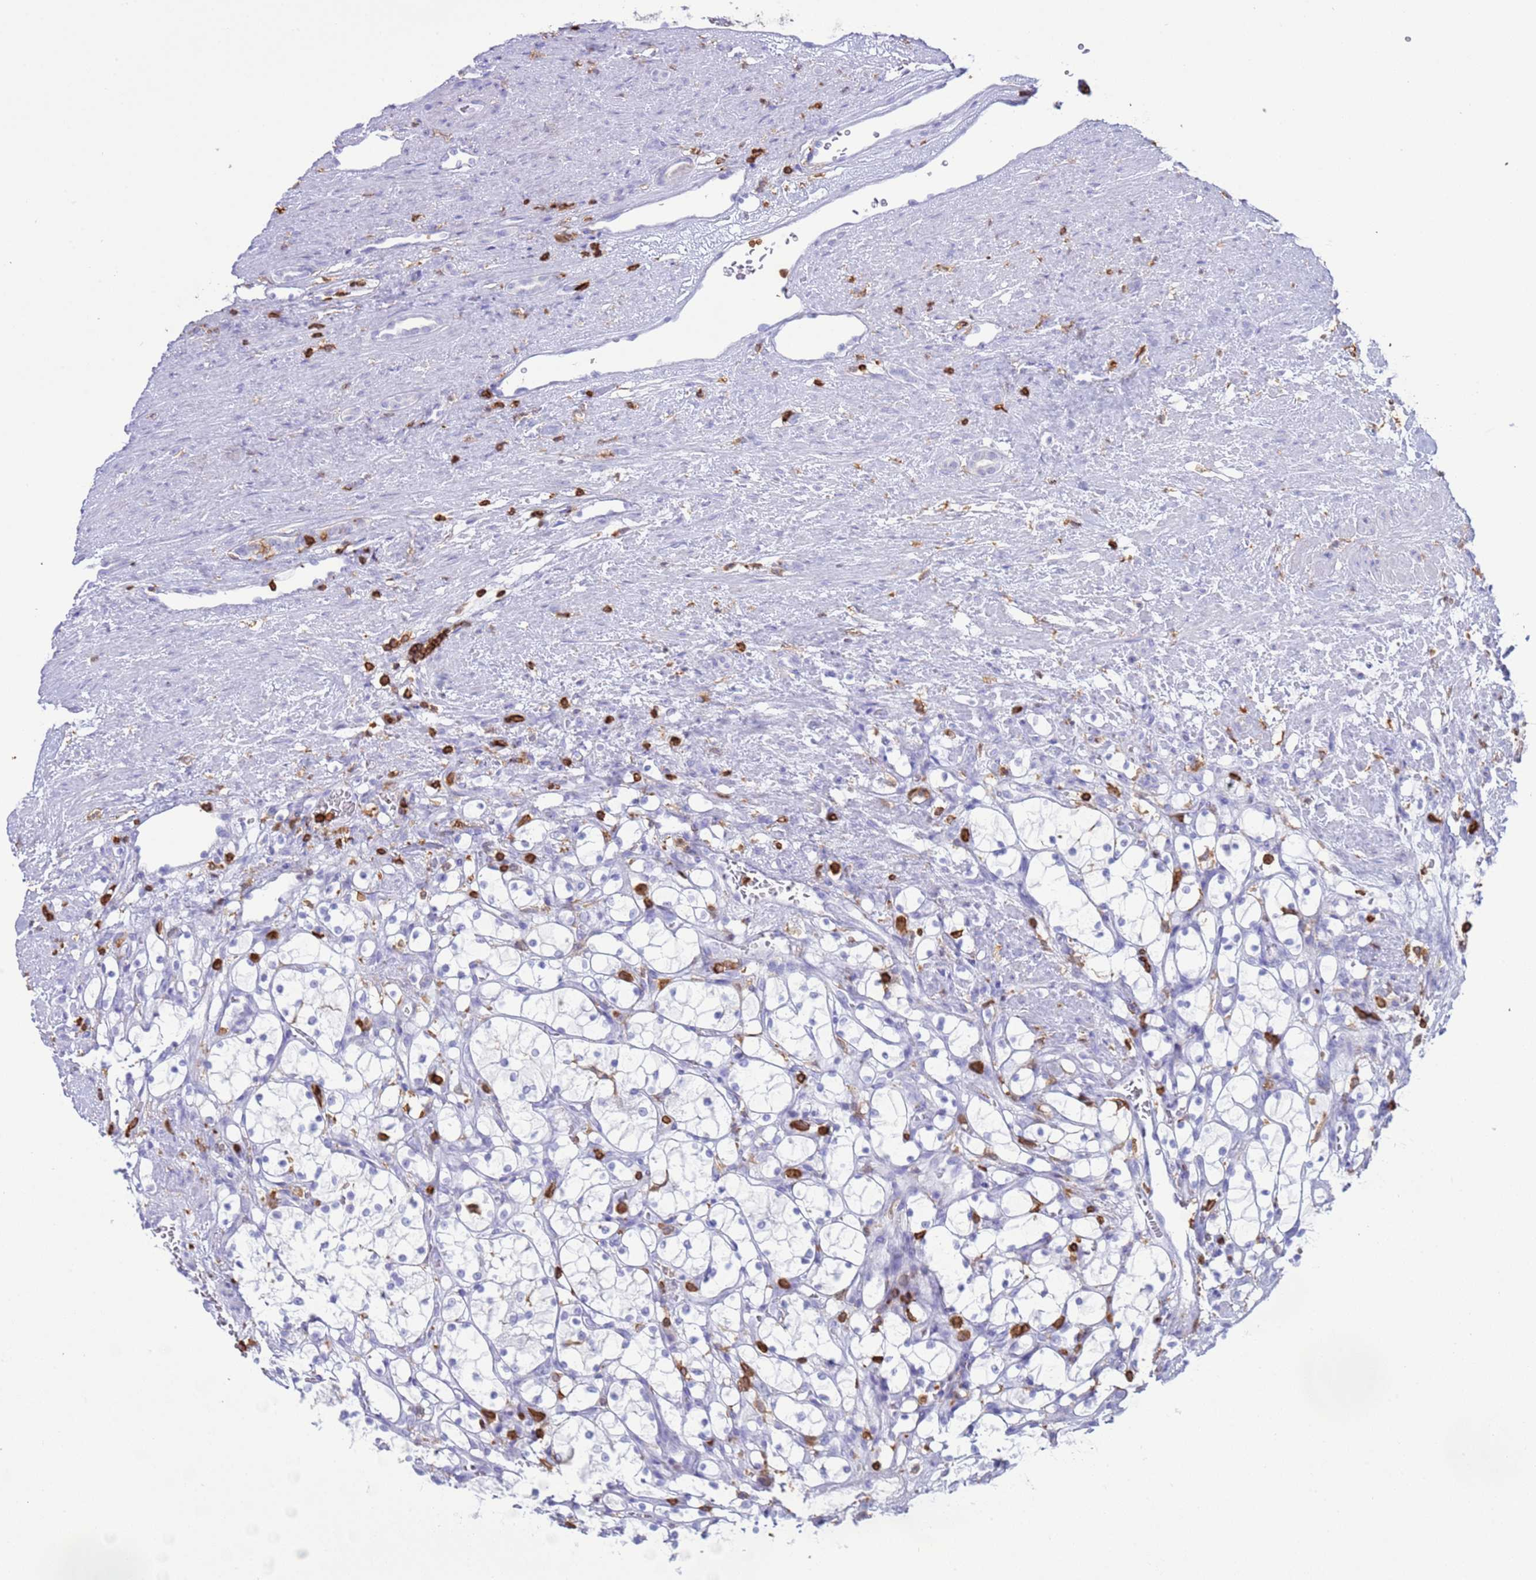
{"staining": {"intensity": "negative", "quantity": "none", "location": "none"}, "tissue": "renal cancer", "cell_type": "Tumor cells", "image_type": "cancer", "snomed": [{"axis": "morphology", "description": "Adenocarcinoma, NOS"}, {"axis": "topography", "description": "Kidney"}], "caption": "This is an immunohistochemistry image of human renal cancer. There is no expression in tumor cells.", "gene": "IRF5", "patient": {"sex": "female", "age": 69}}